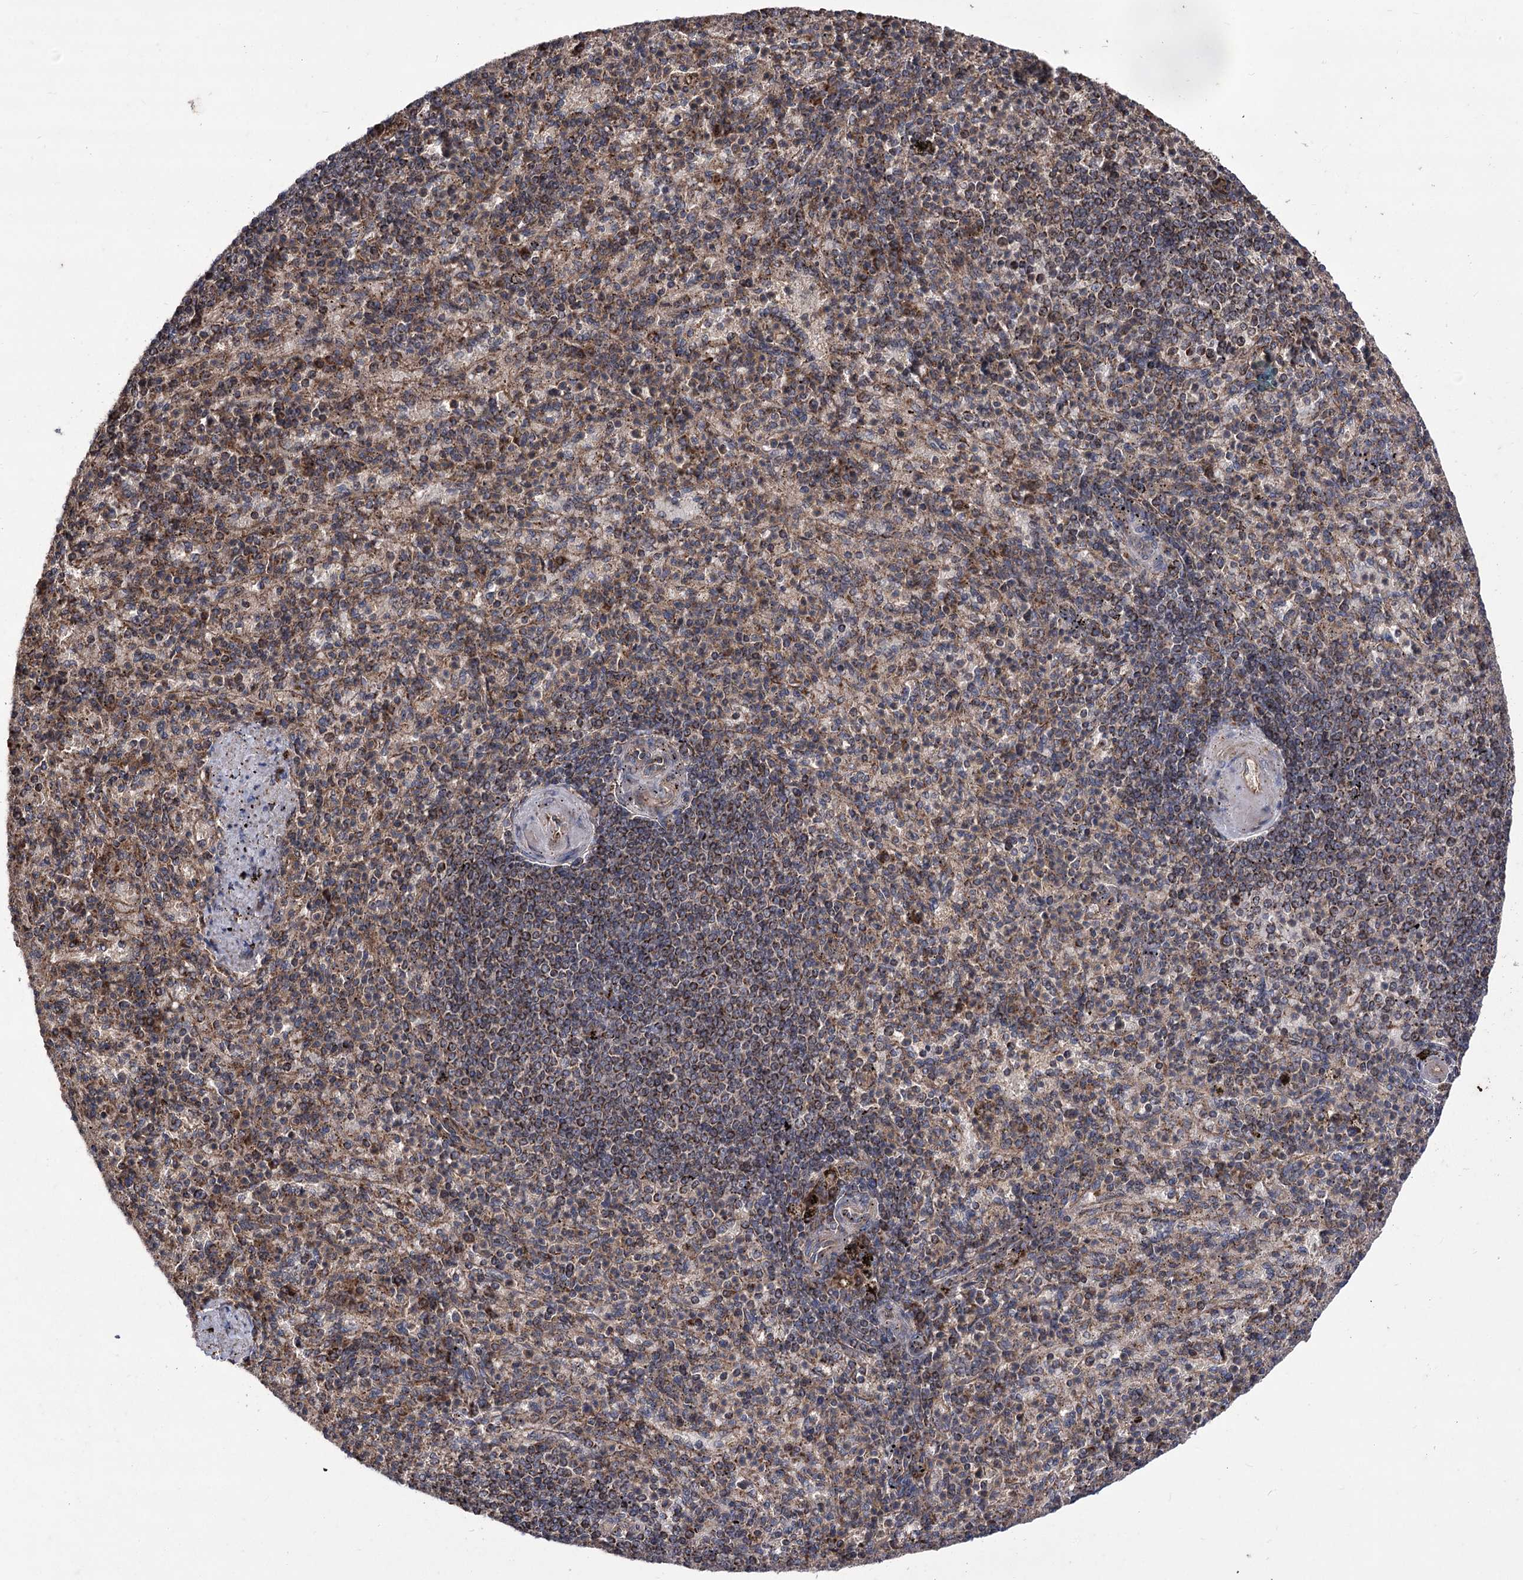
{"staining": {"intensity": "moderate", "quantity": "25%-75%", "location": "cytoplasmic/membranous"}, "tissue": "spleen", "cell_type": "Cells in red pulp", "image_type": "normal", "snomed": [{"axis": "morphology", "description": "Normal tissue, NOS"}, {"axis": "topography", "description": "Spleen"}], "caption": "IHC micrograph of benign human spleen stained for a protein (brown), which reveals medium levels of moderate cytoplasmic/membranous staining in about 25%-75% of cells in red pulp.", "gene": "RASSF3", "patient": {"sex": "female", "age": 74}}